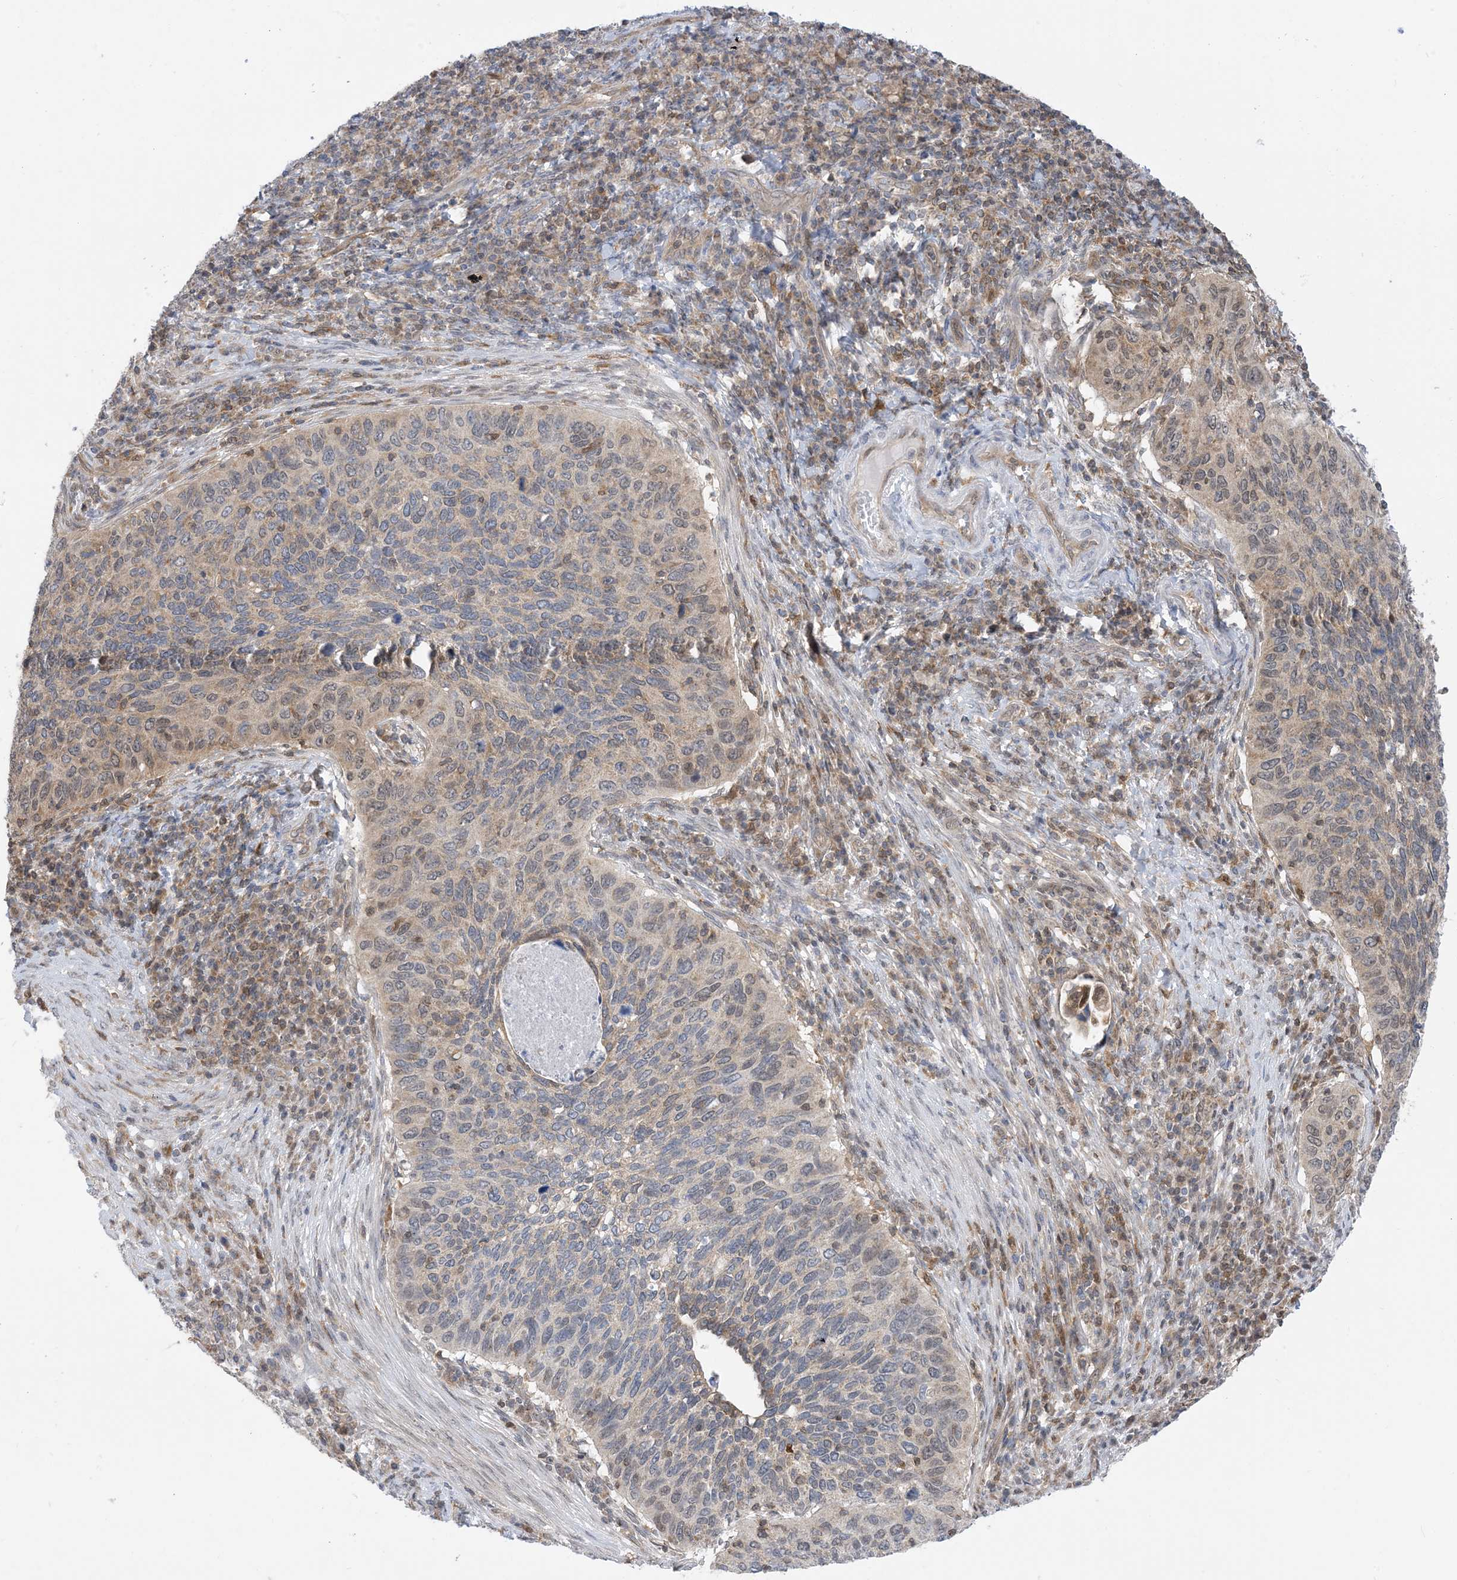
{"staining": {"intensity": "moderate", "quantity": "25%-75%", "location": "nuclear"}, "tissue": "cervical cancer", "cell_type": "Tumor cells", "image_type": "cancer", "snomed": [{"axis": "morphology", "description": "Squamous cell carcinoma, NOS"}, {"axis": "topography", "description": "Cervix"}], "caption": "Squamous cell carcinoma (cervical) tissue demonstrates moderate nuclear staining in approximately 25%-75% of tumor cells, visualized by immunohistochemistry.", "gene": "CASP4", "patient": {"sex": "female", "age": 38}}